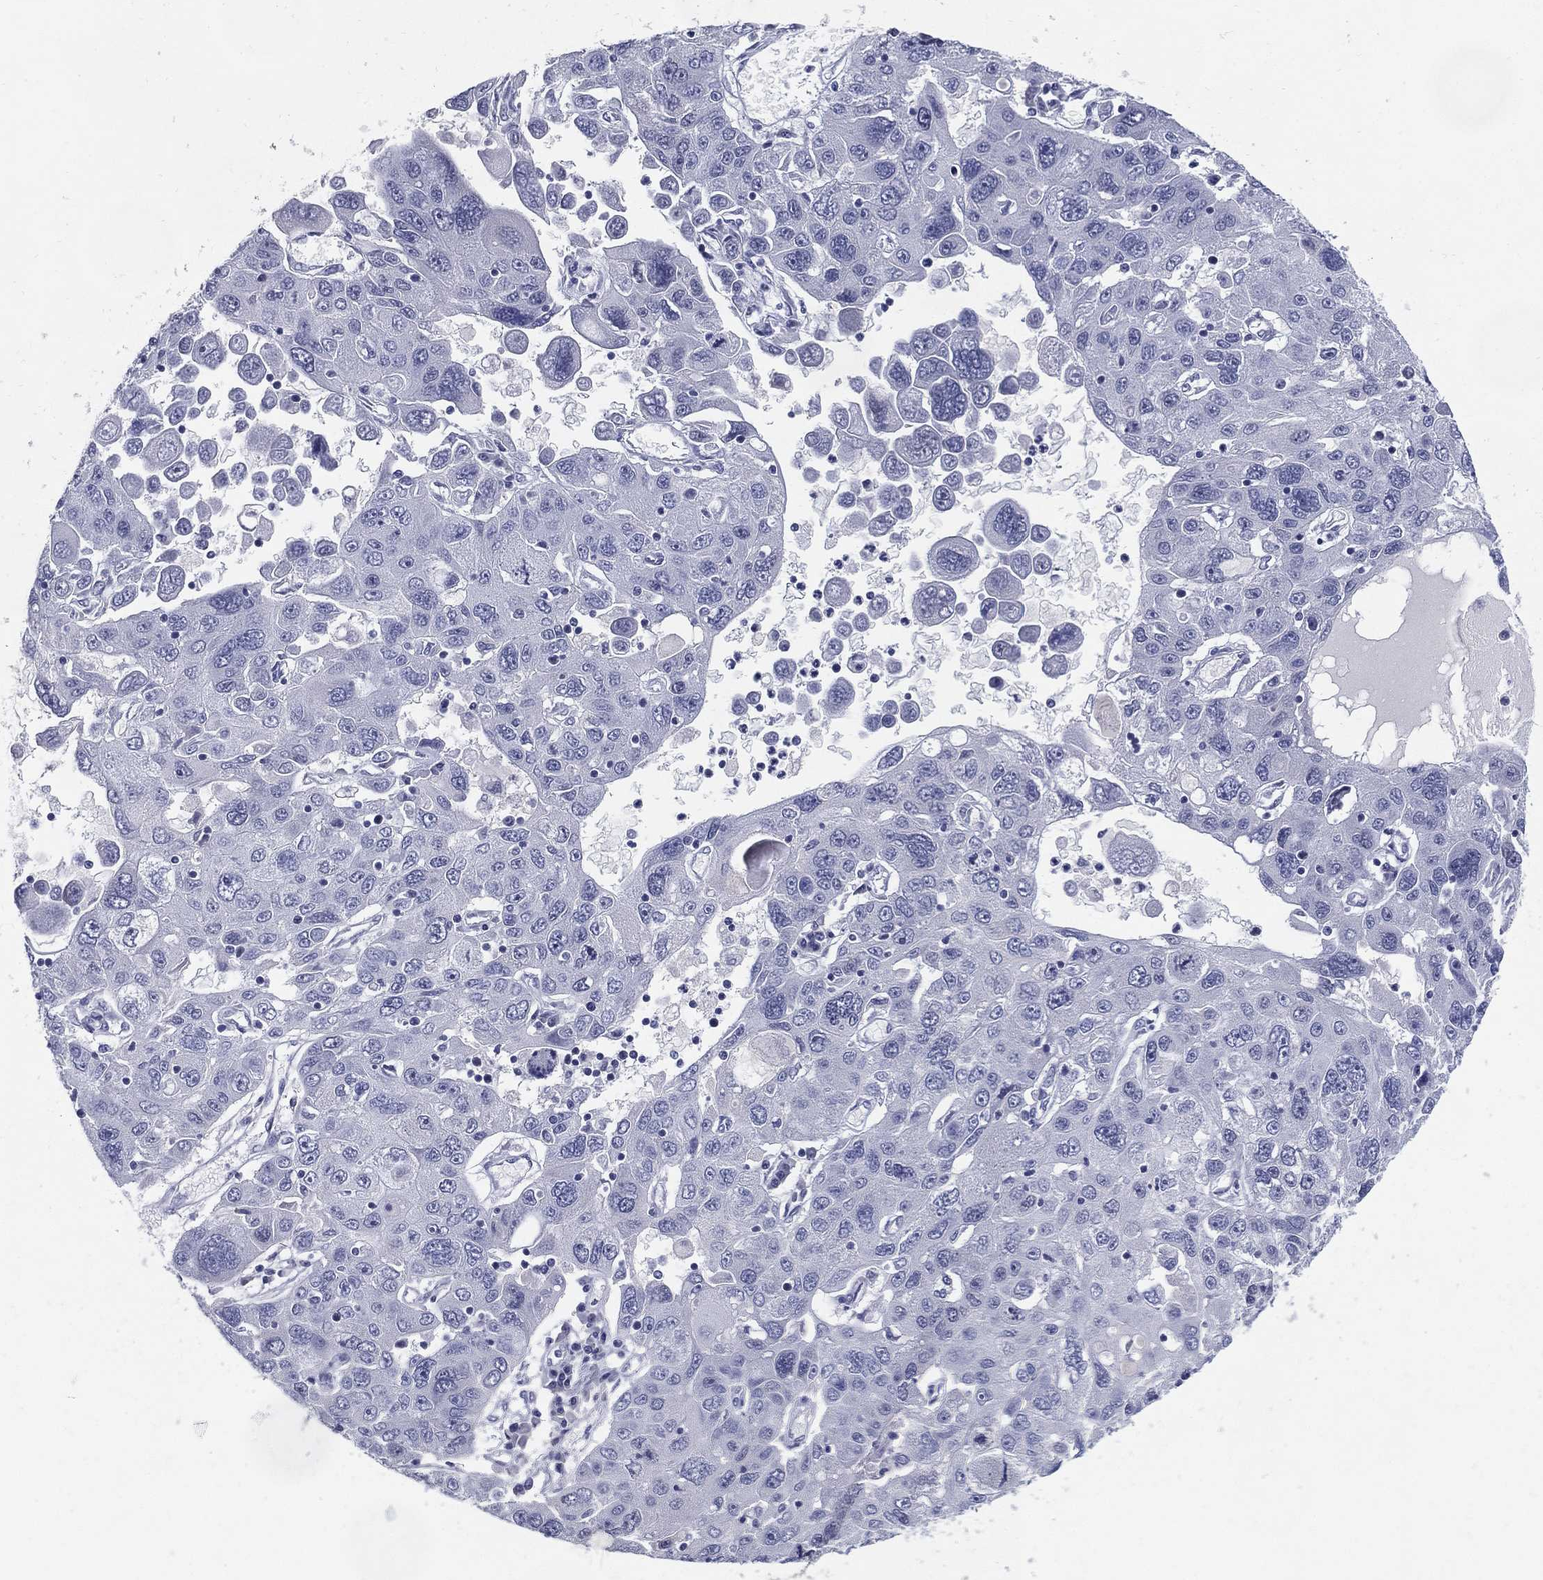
{"staining": {"intensity": "negative", "quantity": "none", "location": "none"}, "tissue": "stomach cancer", "cell_type": "Tumor cells", "image_type": "cancer", "snomed": [{"axis": "morphology", "description": "Adenocarcinoma, NOS"}, {"axis": "topography", "description": "Stomach"}], "caption": "Immunohistochemical staining of stomach cancer demonstrates no significant staining in tumor cells.", "gene": "KIF2C", "patient": {"sex": "male", "age": 56}}